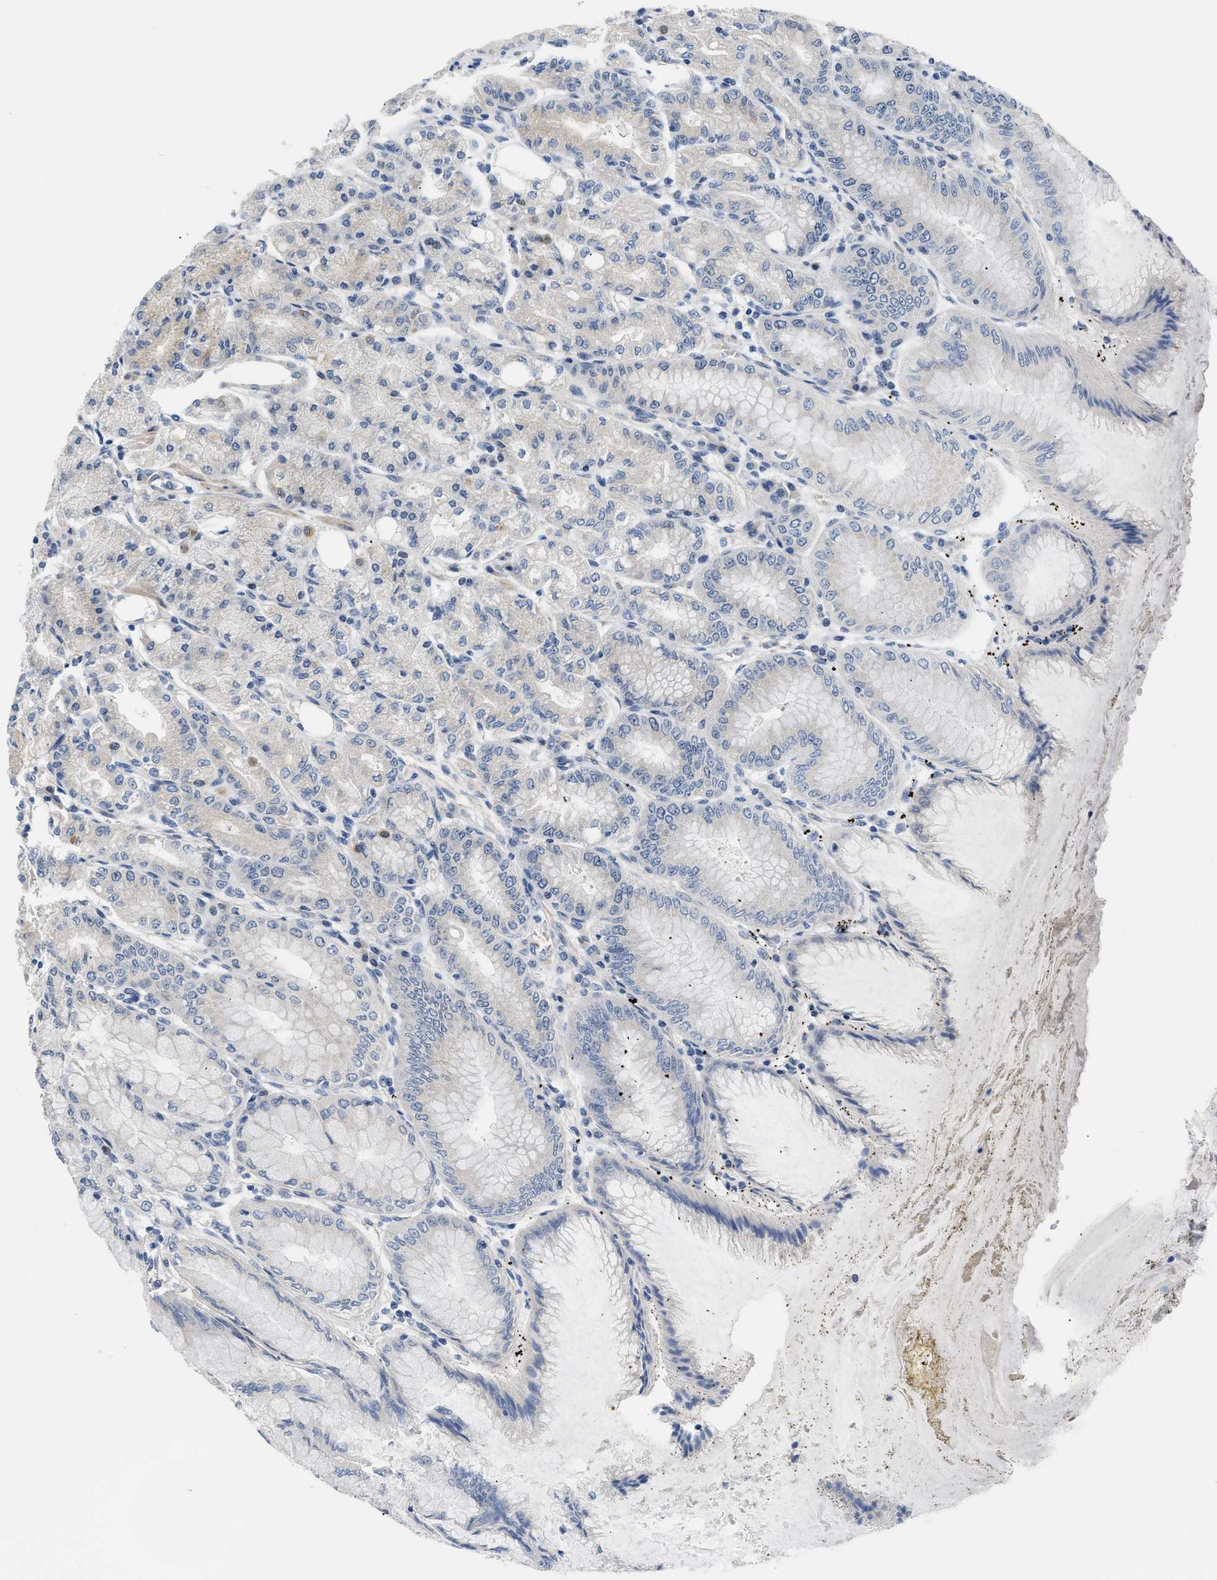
{"staining": {"intensity": "weak", "quantity": "<25%", "location": "cytoplasmic/membranous"}, "tissue": "stomach", "cell_type": "Glandular cells", "image_type": "normal", "snomed": [{"axis": "morphology", "description": "Normal tissue, NOS"}, {"axis": "topography", "description": "Stomach, lower"}], "caption": "This is a image of immunohistochemistry staining of benign stomach, which shows no expression in glandular cells. The staining is performed using DAB (3,3'-diaminobenzidine) brown chromogen with nuclei counter-stained in using hematoxylin.", "gene": "CLGN", "patient": {"sex": "male", "age": 71}}